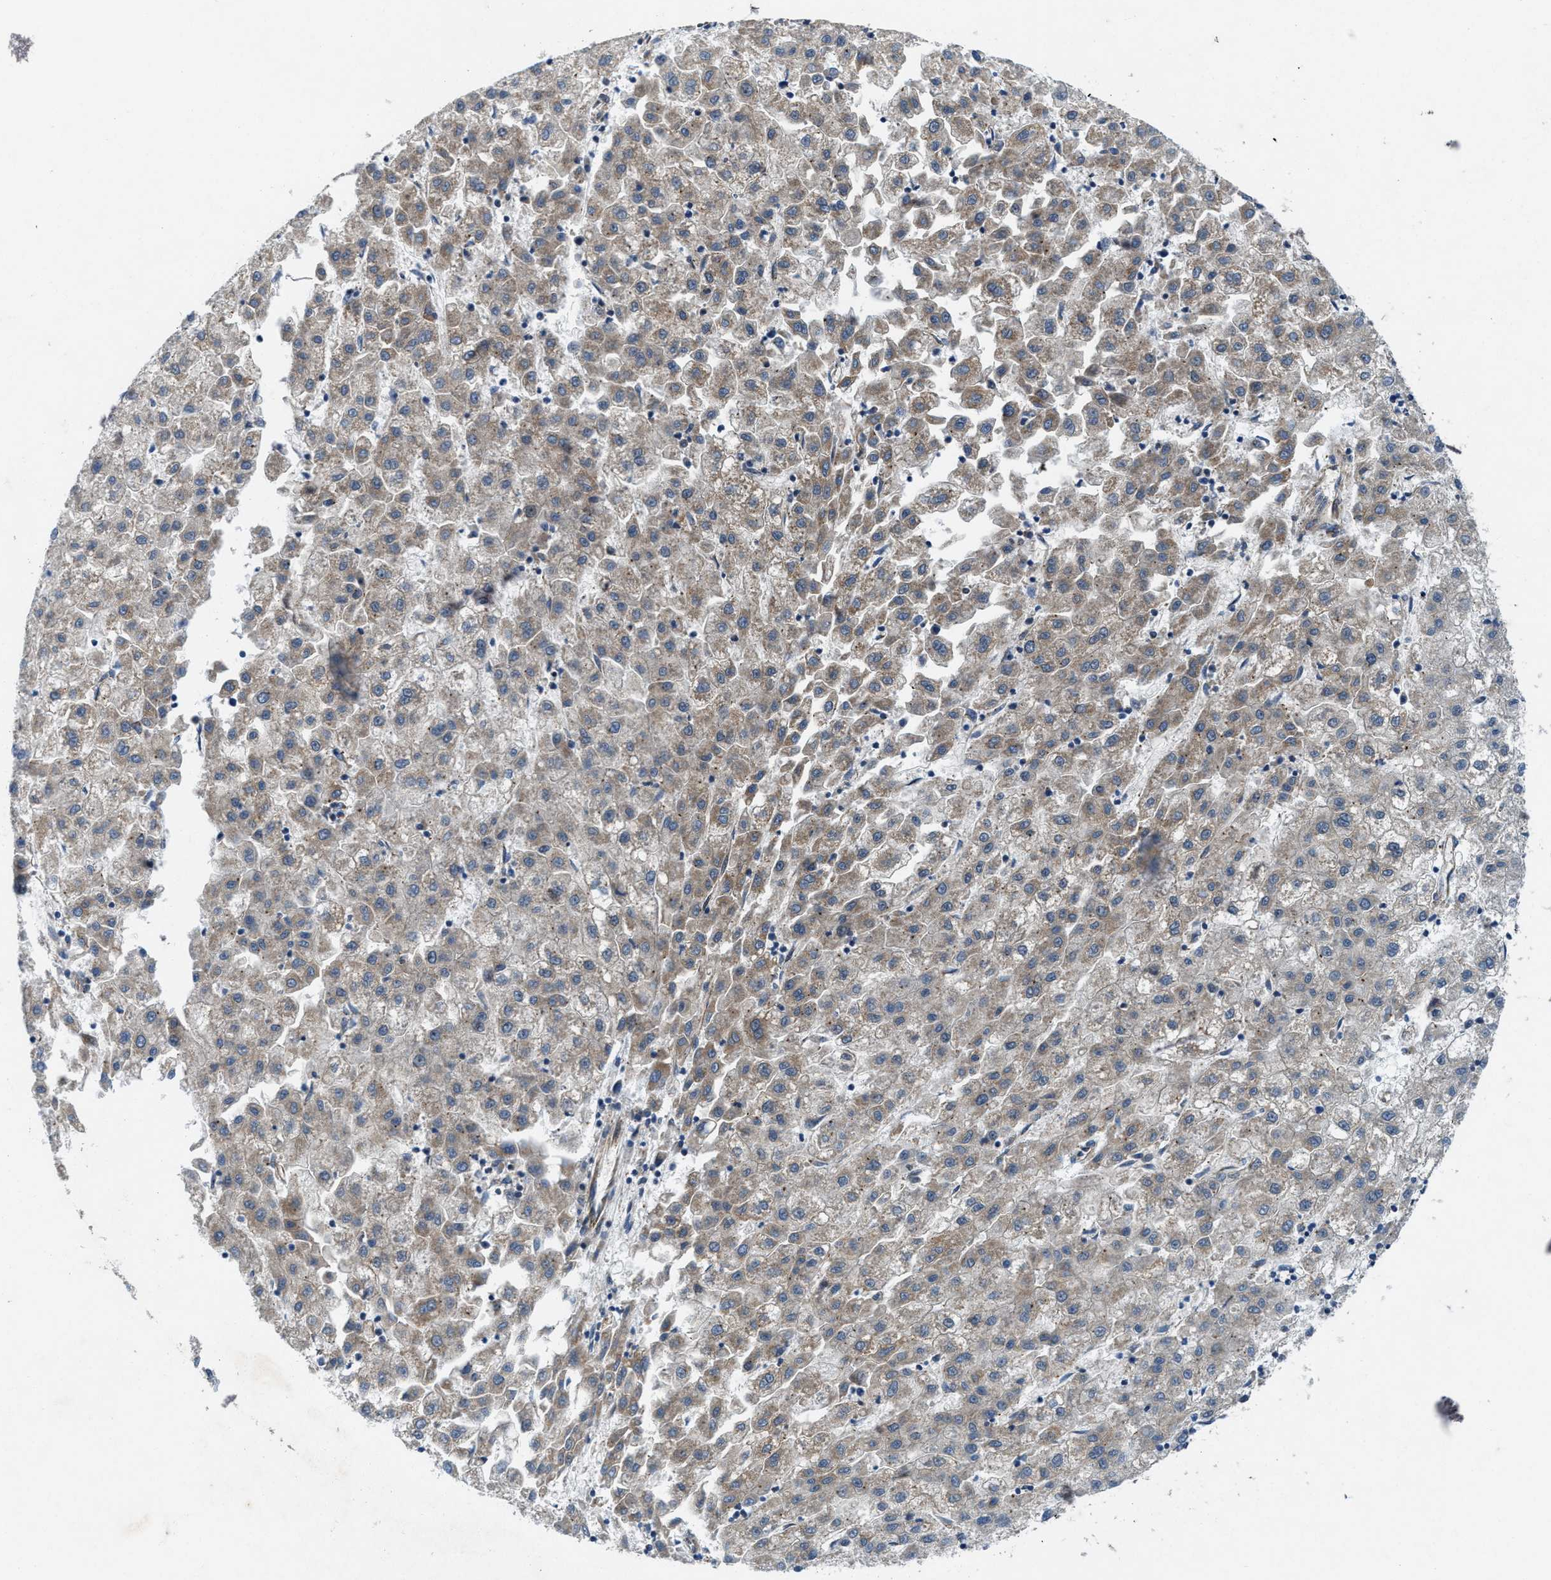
{"staining": {"intensity": "weak", "quantity": "25%-75%", "location": "cytoplasmic/membranous"}, "tissue": "liver cancer", "cell_type": "Tumor cells", "image_type": "cancer", "snomed": [{"axis": "morphology", "description": "Carcinoma, Hepatocellular, NOS"}, {"axis": "topography", "description": "Liver"}], "caption": "The immunohistochemical stain labels weak cytoplasmic/membranous expression in tumor cells of liver cancer tissue.", "gene": "URGCP", "patient": {"sex": "male", "age": 72}}